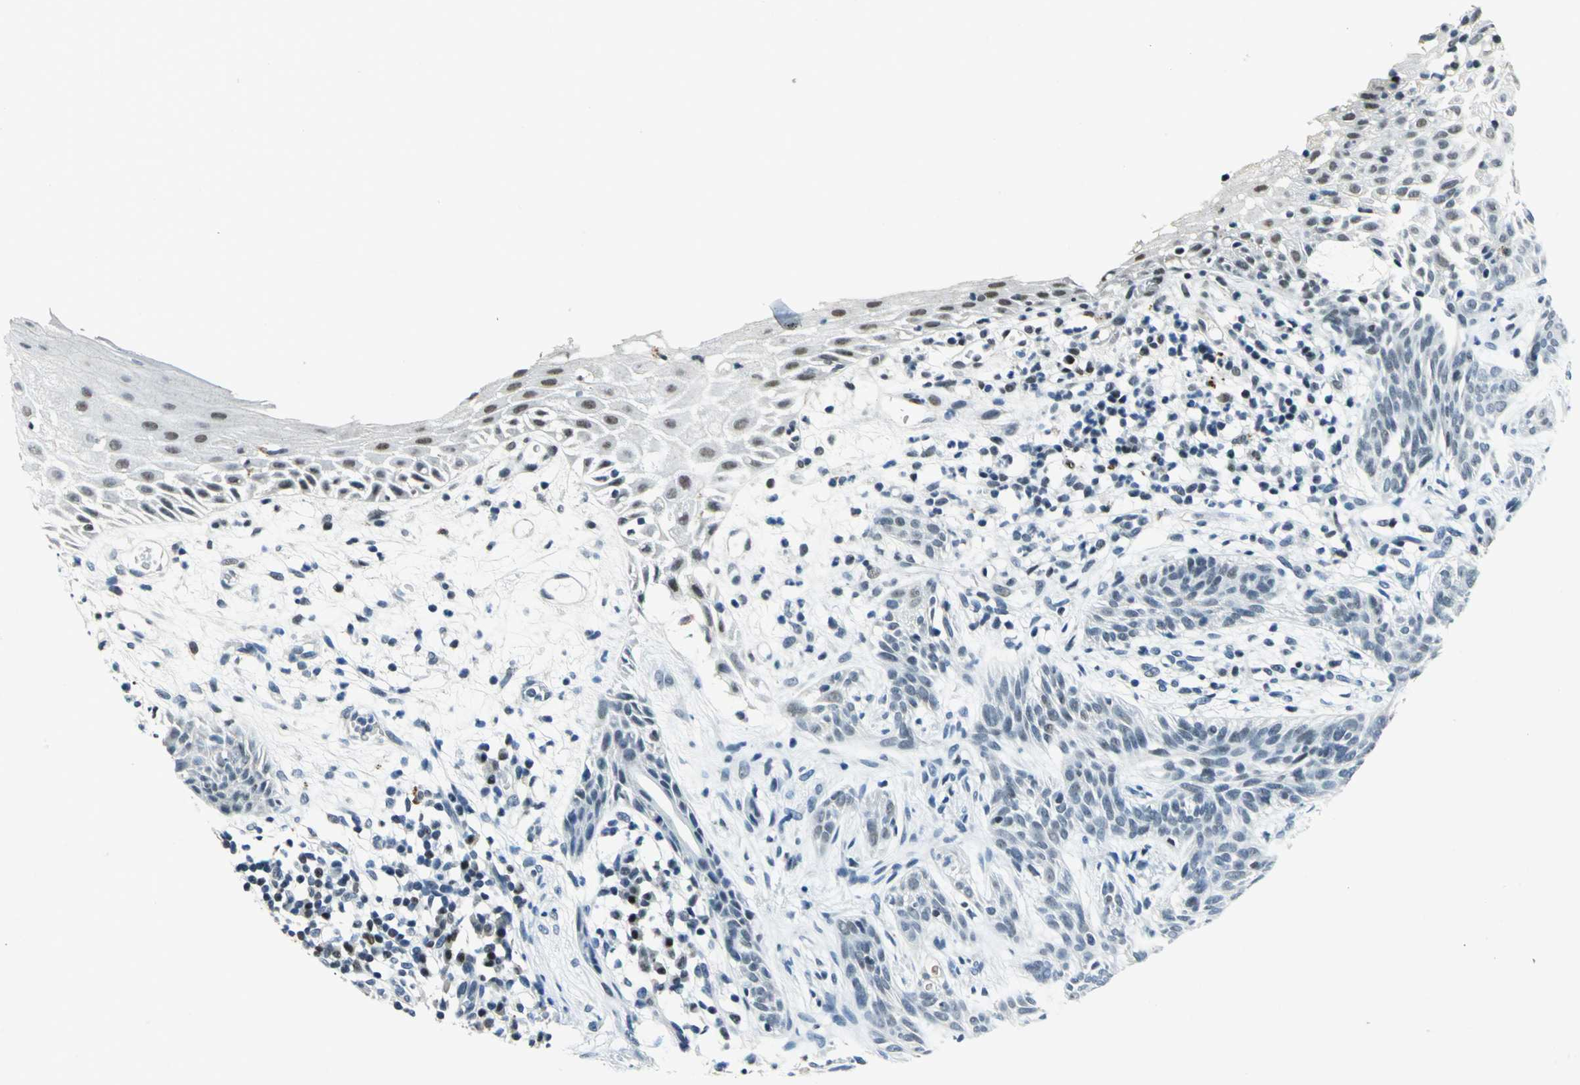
{"staining": {"intensity": "moderate", "quantity": "<25%", "location": "nuclear"}, "tissue": "skin cancer", "cell_type": "Tumor cells", "image_type": "cancer", "snomed": [{"axis": "morphology", "description": "Normal tissue, NOS"}, {"axis": "morphology", "description": "Basal cell carcinoma"}, {"axis": "topography", "description": "Skin"}], "caption": "Immunohistochemistry histopathology image of human skin basal cell carcinoma stained for a protein (brown), which shows low levels of moderate nuclear staining in approximately <25% of tumor cells.", "gene": "RAD17", "patient": {"sex": "female", "age": 69}}